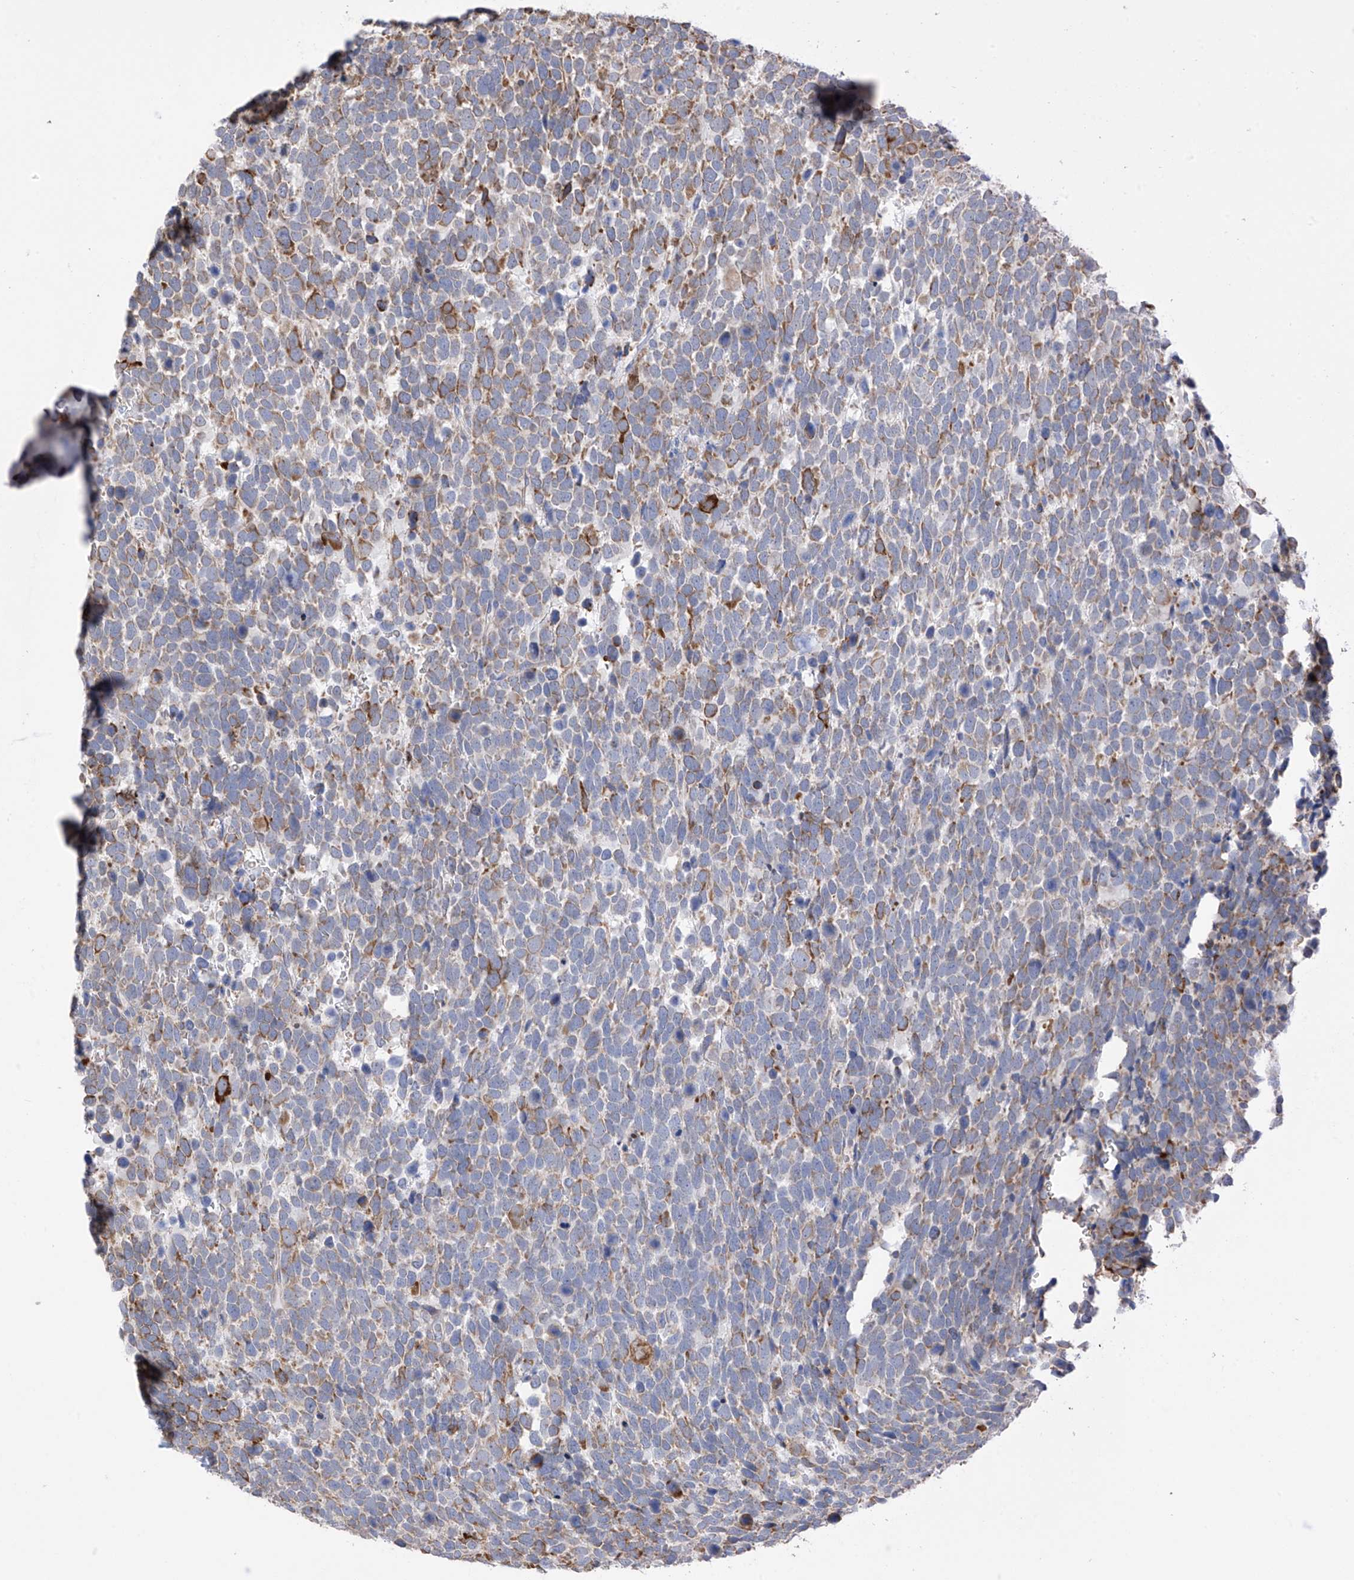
{"staining": {"intensity": "moderate", "quantity": "<25%", "location": "cytoplasmic/membranous"}, "tissue": "urothelial cancer", "cell_type": "Tumor cells", "image_type": "cancer", "snomed": [{"axis": "morphology", "description": "Urothelial carcinoma, High grade"}, {"axis": "topography", "description": "Urinary bladder"}], "caption": "Human urothelial carcinoma (high-grade) stained with a brown dye shows moderate cytoplasmic/membranous positive positivity in about <25% of tumor cells.", "gene": "REC8", "patient": {"sex": "female", "age": 82}}